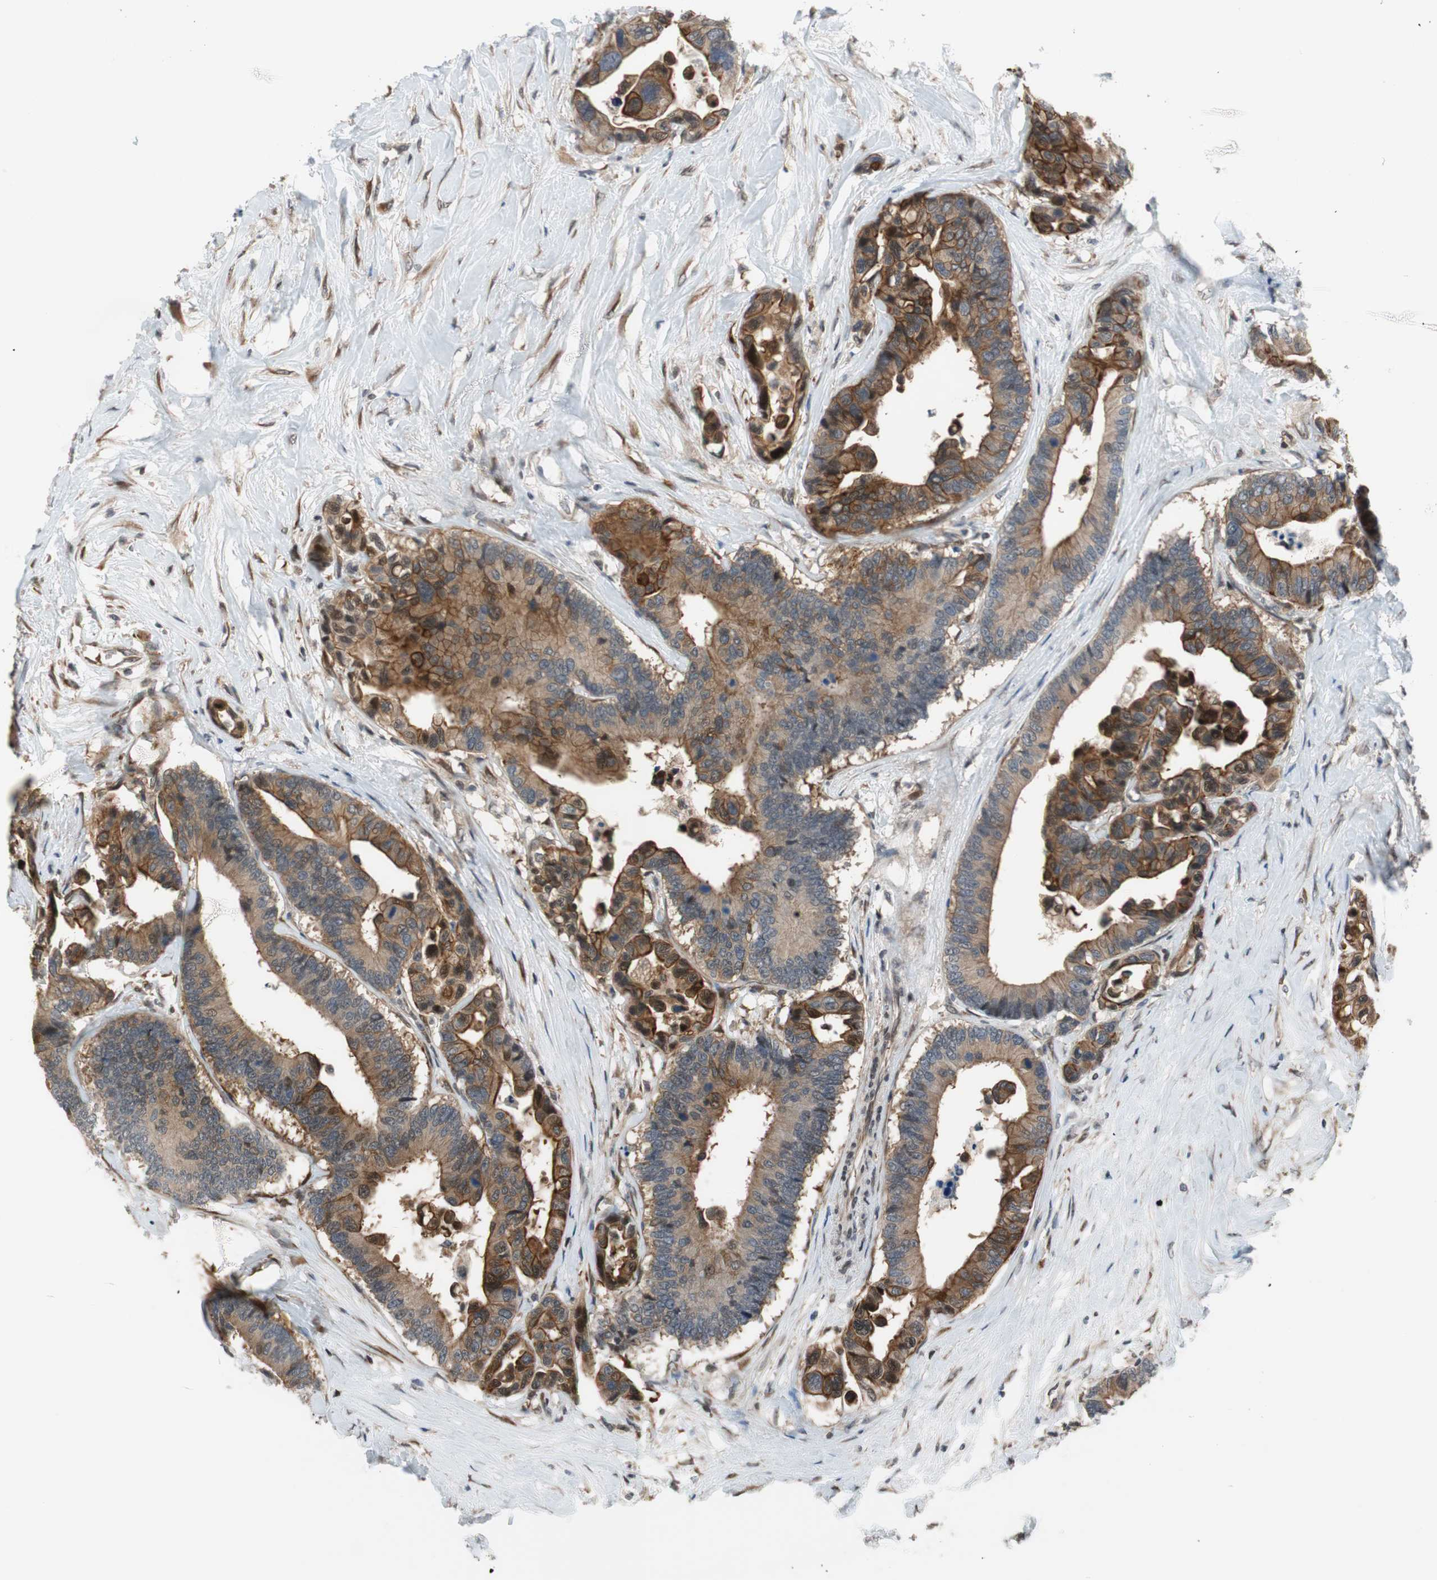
{"staining": {"intensity": "moderate", "quantity": "25%-75%", "location": "cytoplasmic/membranous"}, "tissue": "colorectal cancer", "cell_type": "Tumor cells", "image_type": "cancer", "snomed": [{"axis": "morphology", "description": "Normal tissue, NOS"}, {"axis": "morphology", "description": "Adenocarcinoma, NOS"}, {"axis": "topography", "description": "Colon"}], "caption": "Immunohistochemical staining of human colorectal cancer shows moderate cytoplasmic/membranous protein expression in approximately 25%-75% of tumor cells.", "gene": "ZNF512B", "patient": {"sex": "male", "age": 82}}